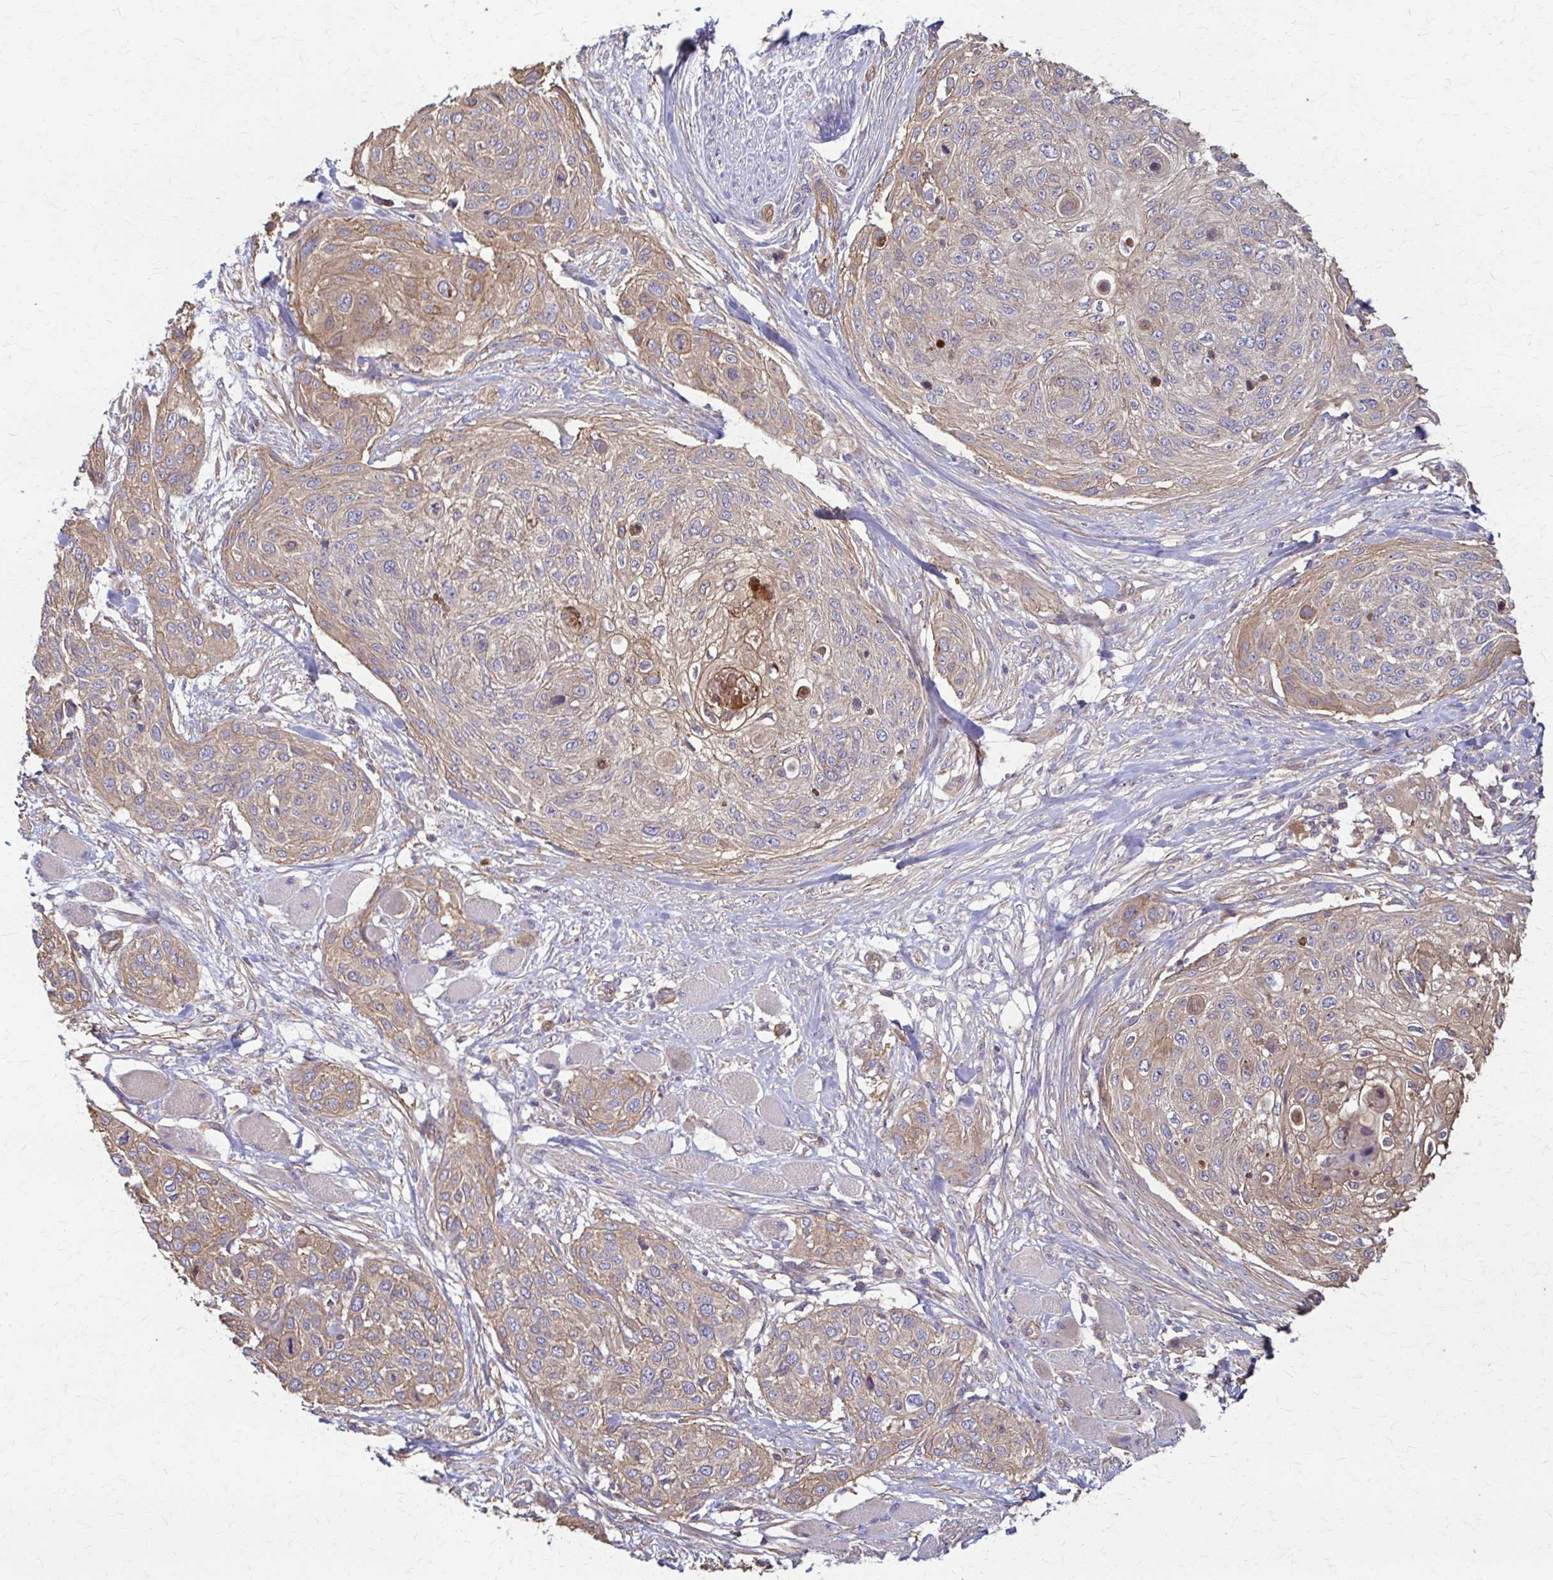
{"staining": {"intensity": "weak", "quantity": "25%-75%", "location": "cytoplasmic/membranous"}, "tissue": "skin cancer", "cell_type": "Tumor cells", "image_type": "cancer", "snomed": [{"axis": "morphology", "description": "Squamous cell carcinoma, NOS"}, {"axis": "topography", "description": "Skin"}], "caption": "Immunohistochemical staining of skin cancer (squamous cell carcinoma) demonstrates low levels of weak cytoplasmic/membranous protein positivity in approximately 25%-75% of tumor cells.", "gene": "DSP", "patient": {"sex": "female", "age": 87}}